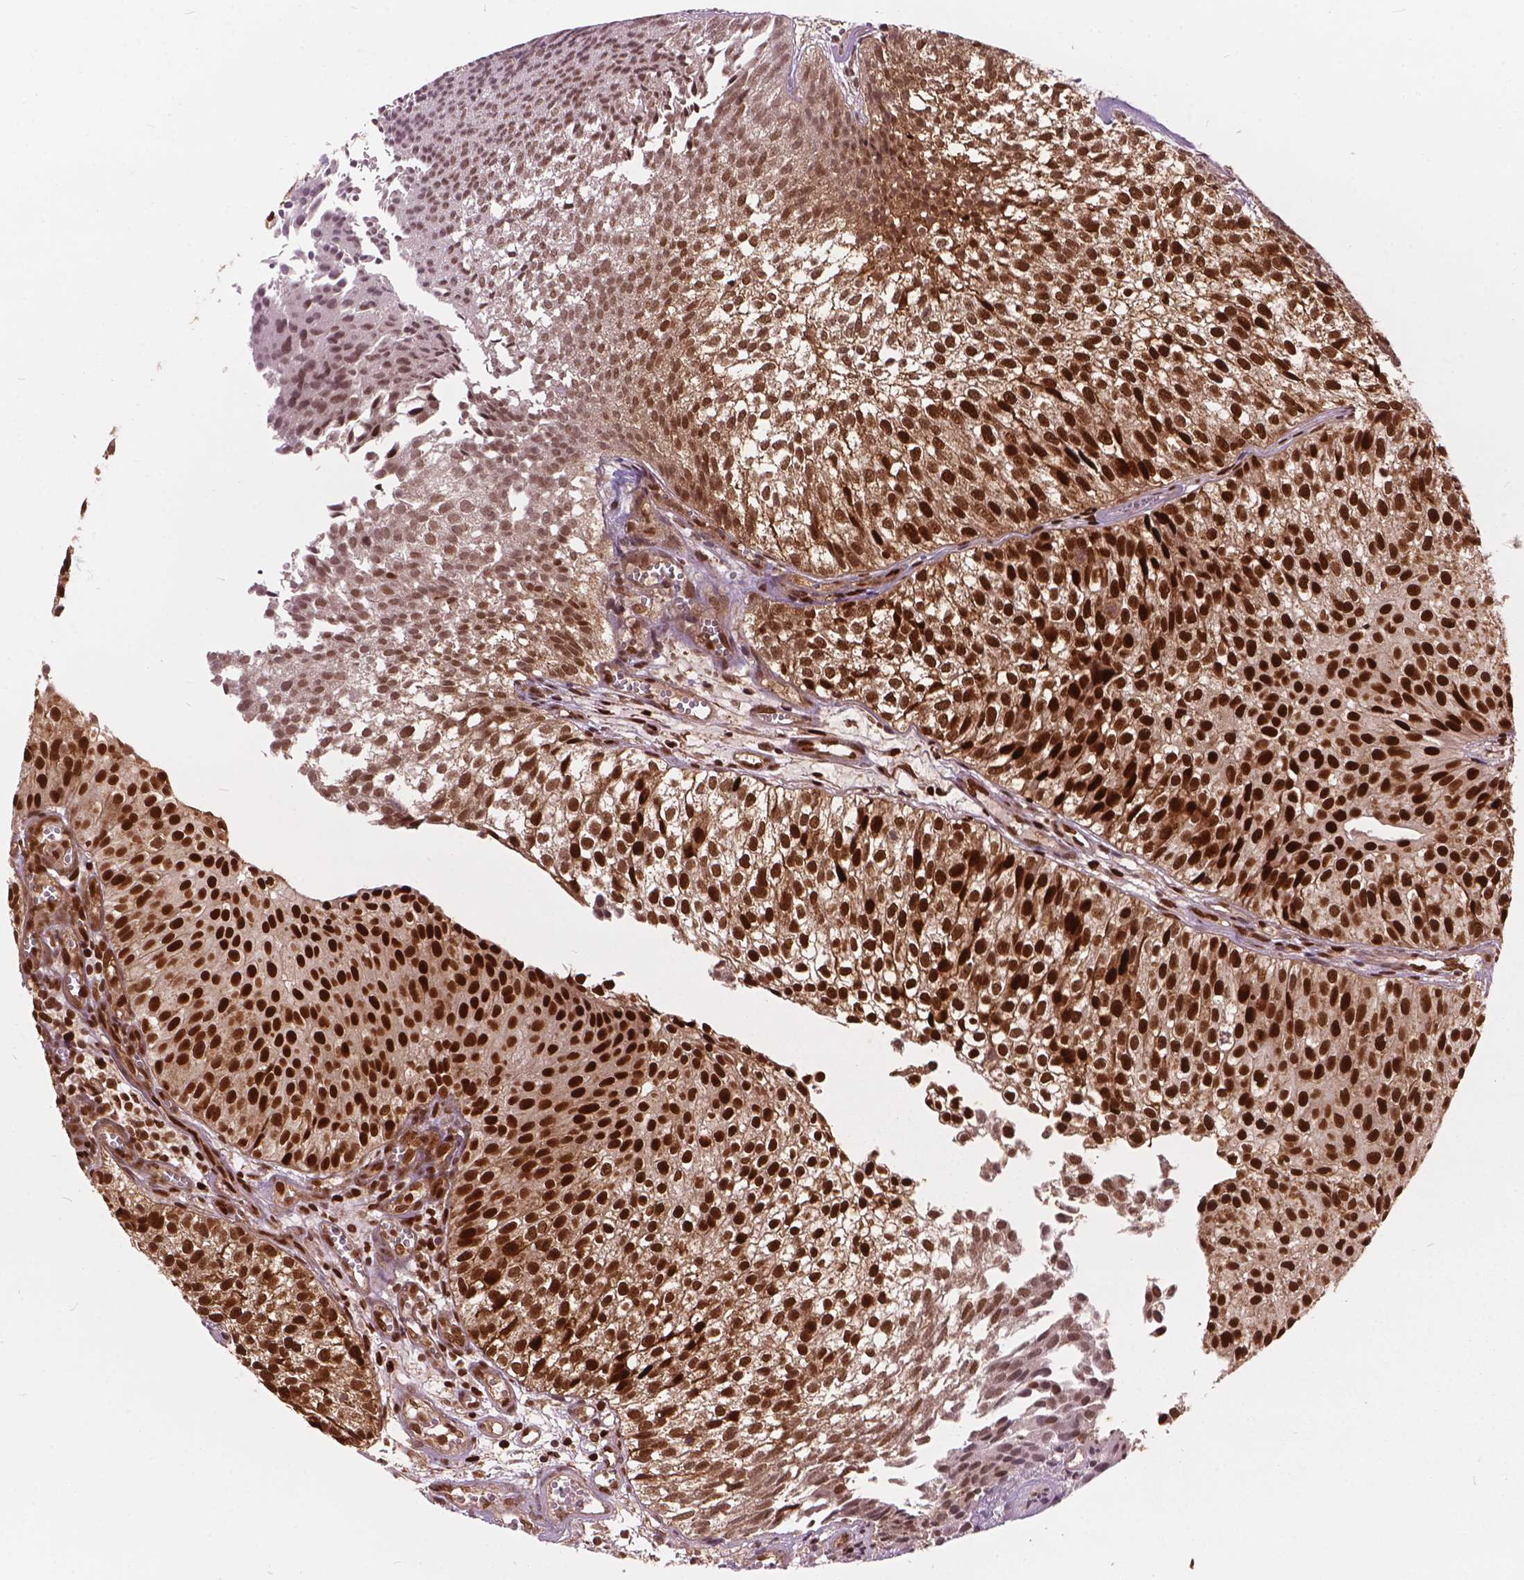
{"staining": {"intensity": "strong", "quantity": ">75%", "location": "nuclear"}, "tissue": "urothelial cancer", "cell_type": "Tumor cells", "image_type": "cancer", "snomed": [{"axis": "morphology", "description": "Urothelial carcinoma, Low grade"}, {"axis": "topography", "description": "Urinary bladder"}], "caption": "Protein expression analysis of human urothelial carcinoma (low-grade) reveals strong nuclear positivity in about >75% of tumor cells.", "gene": "ANP32B", "patient": {"sex": "male", "age": 70}}